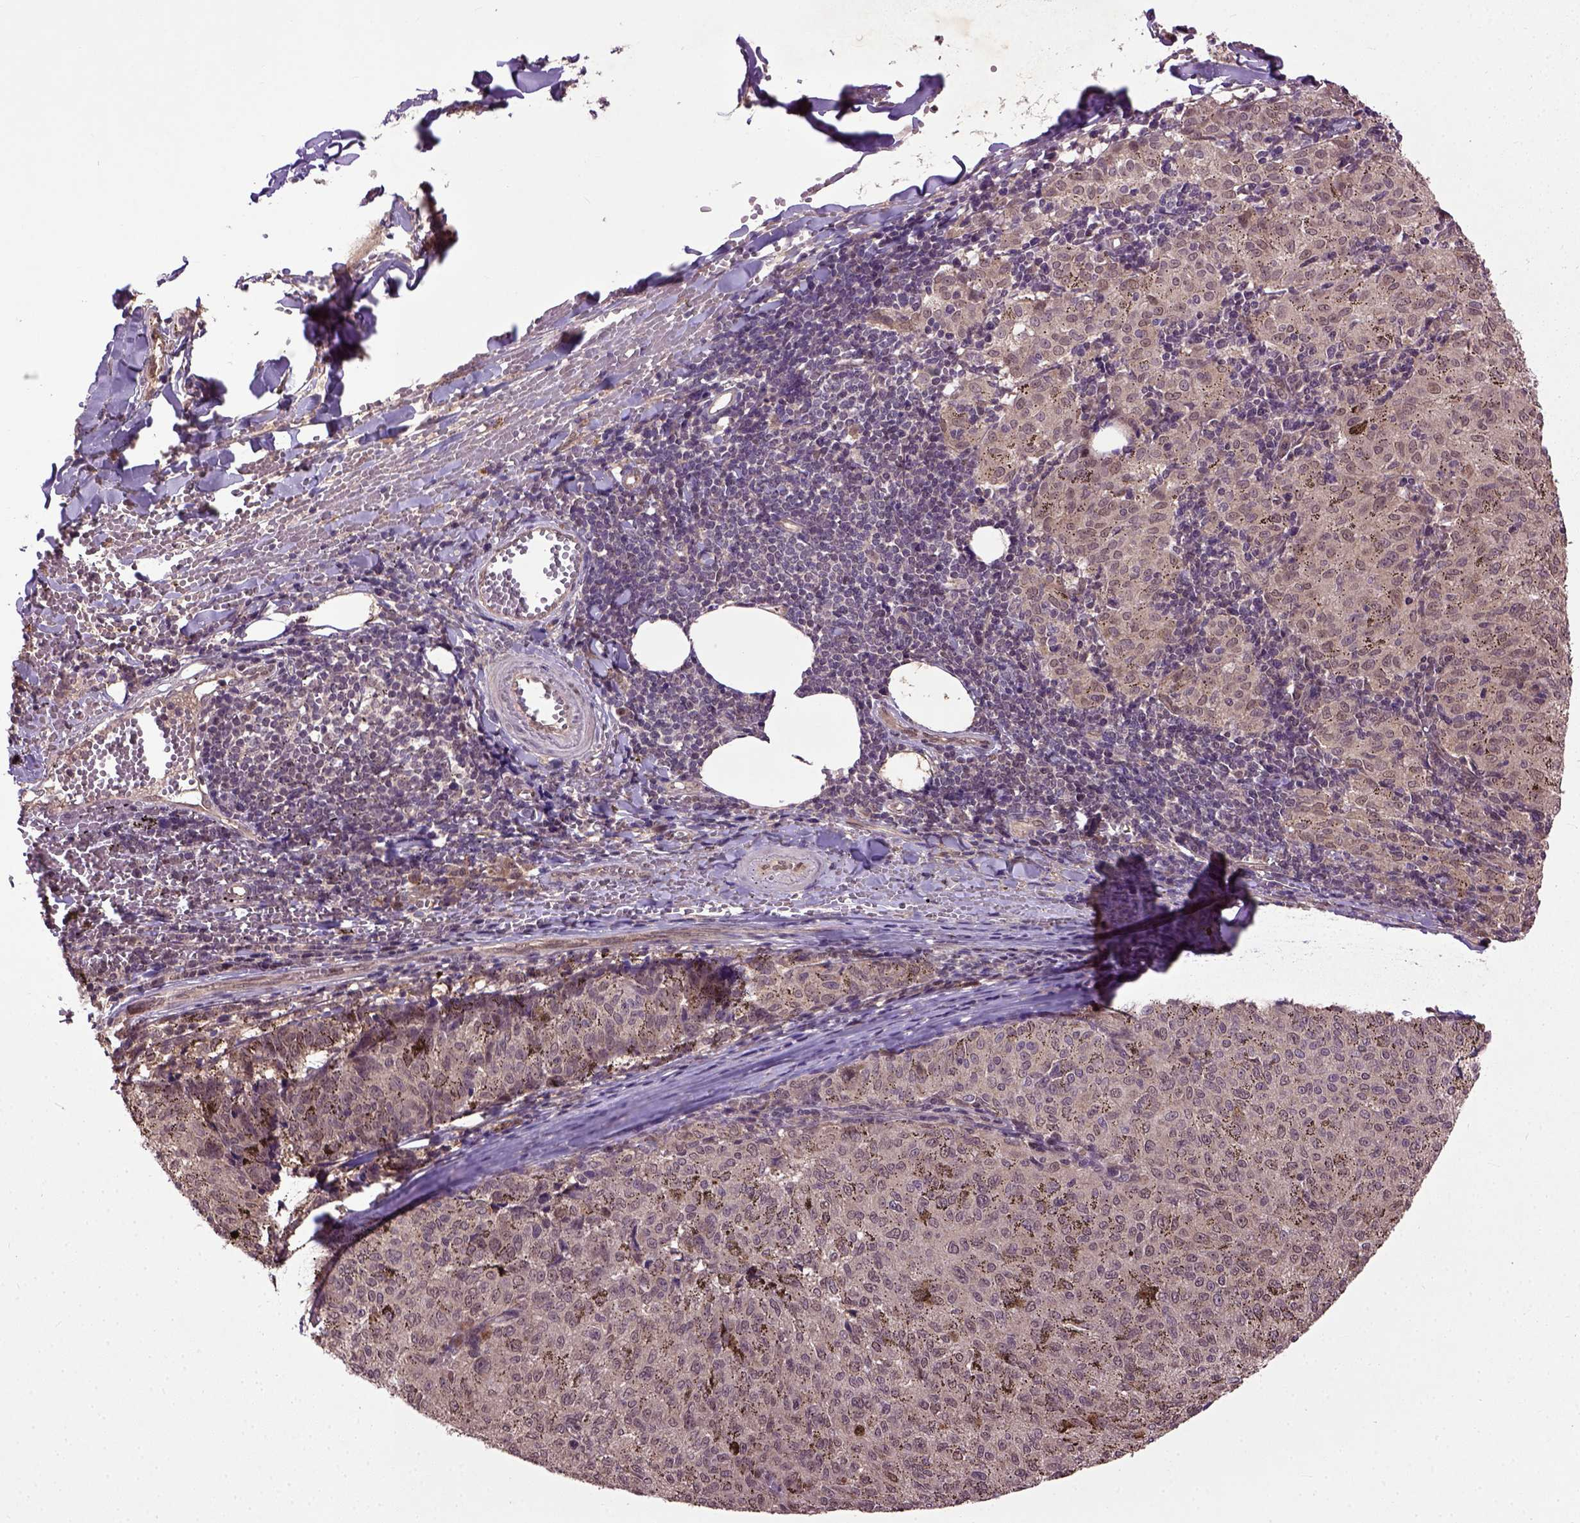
{"staining": {"intensity": "negative", "quantity": "none", "location": "none"}, "tissue": "melanoma", "cell_type": "Tumor cells", "image_type": "cancer", "snomed": [{"axis": "morphology", "description": "Malignant melanoma, NOS"}, {"axis": "topography", "description": "Skin"}], "caption": "This is a micrograph of immunohistochemistry (IHC) staining of malignant melanoma, which shows no staining in tumor cells. (Stains: DAB immunohistochemistry (IHC) with hematoxylin counter stain, Microscopy: brightfield microscopy at high magnification).", "gene": "UBA3", "patient": {"sex": "female", "age": 72}}